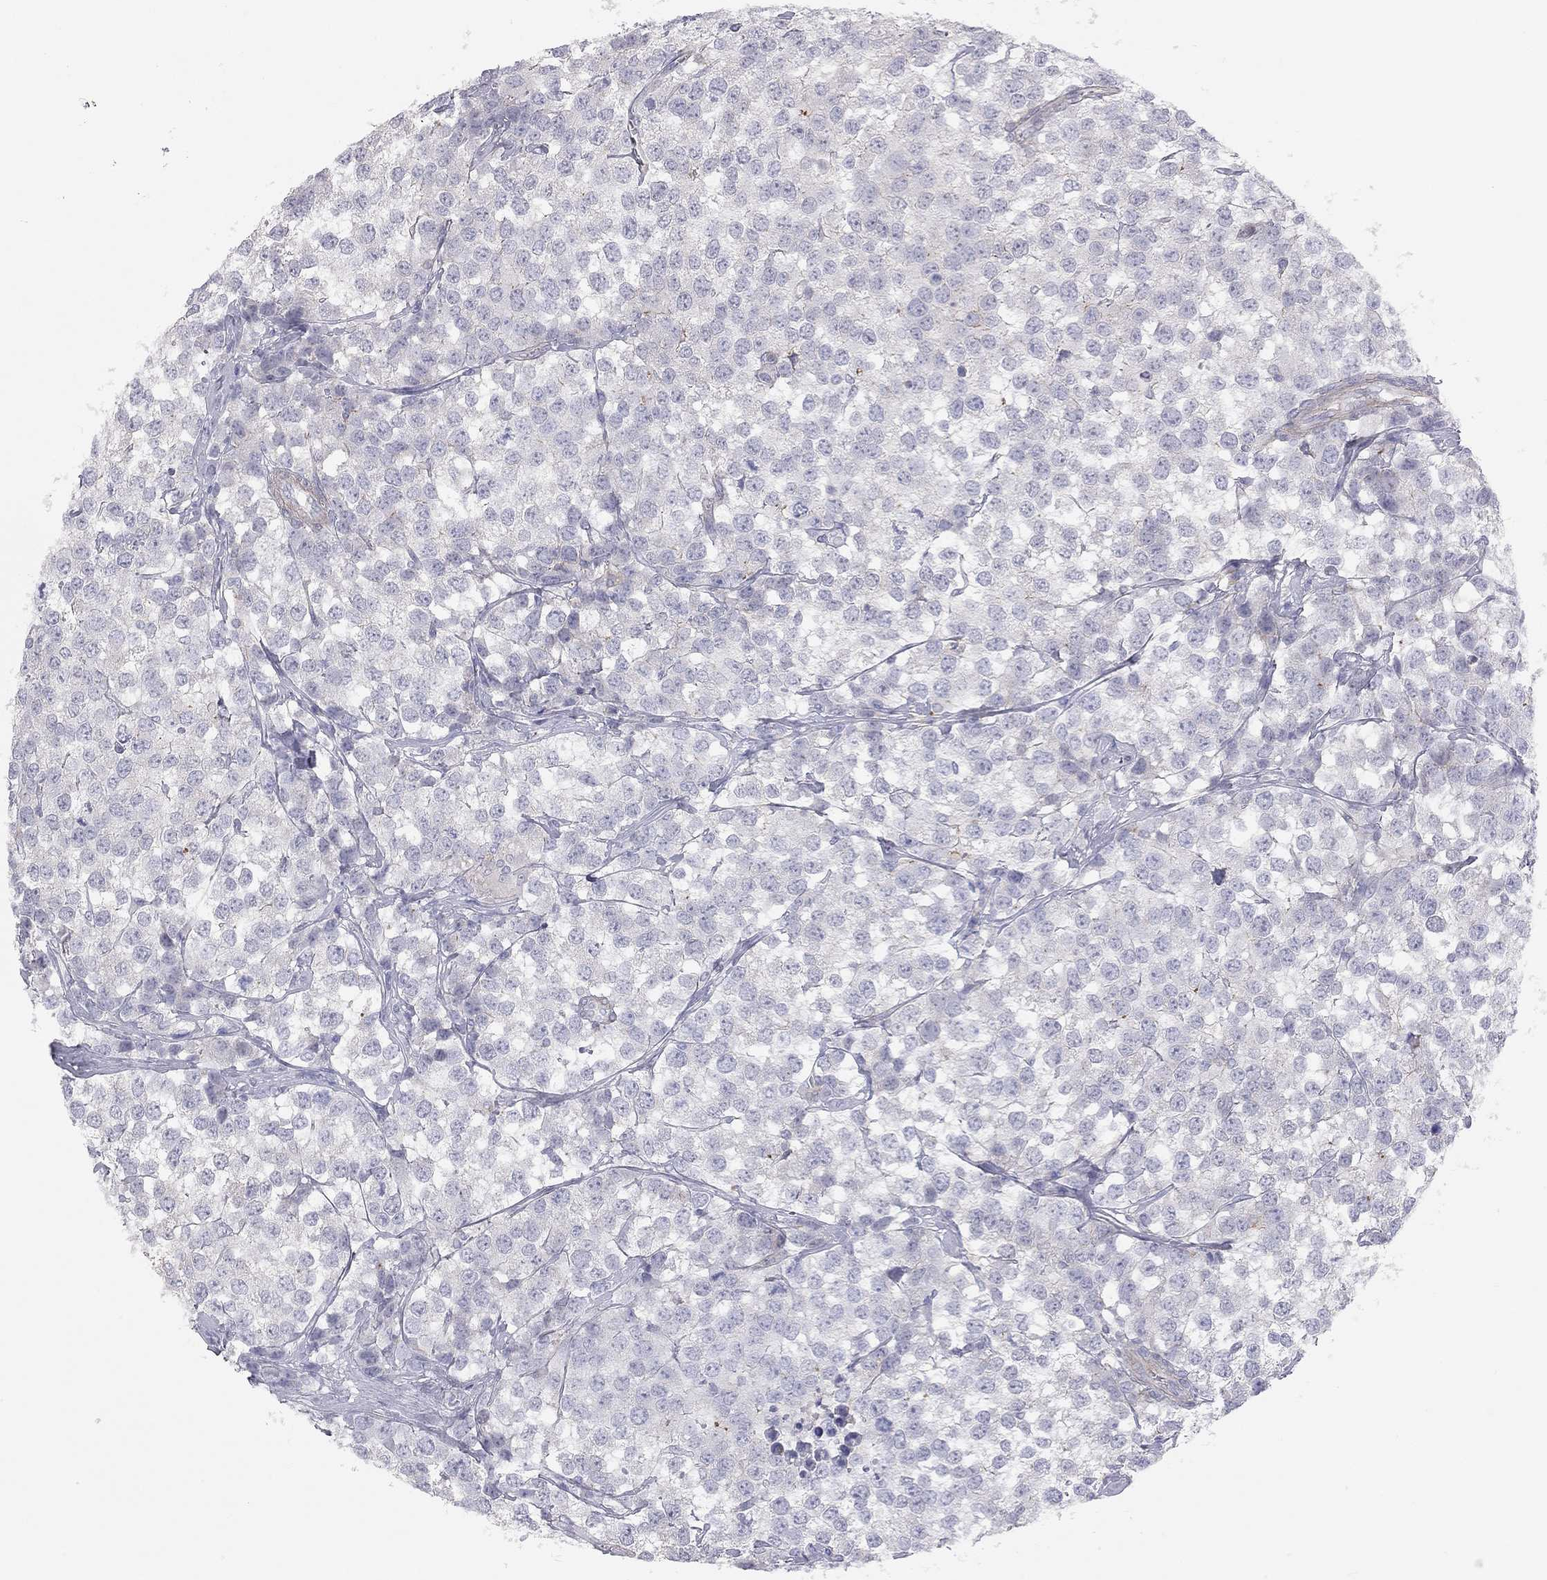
{"staining": {"intensity": "negative", "quantity": "none", "location": "none"}, "tissue": "testis cancer", "cell_type": "Tumor cells", "image_type": "cancer", "snomed": [{"axis": "morphology", "description": "Seminoma, NOS"}, {"axis": "topography", "description": "Testis"}], "caption": "Immunohistochemistry histopathology image of human testis cancer (seminoma) stained for a protein (brown), which reveals no expression in tumor cells. (DAB (3,3'-diaminobenzidine) immunohistochemistry (IHC), high magnification).", "gene": "ADCYAP1", "patient": {"sex": "male", "age": 59}}